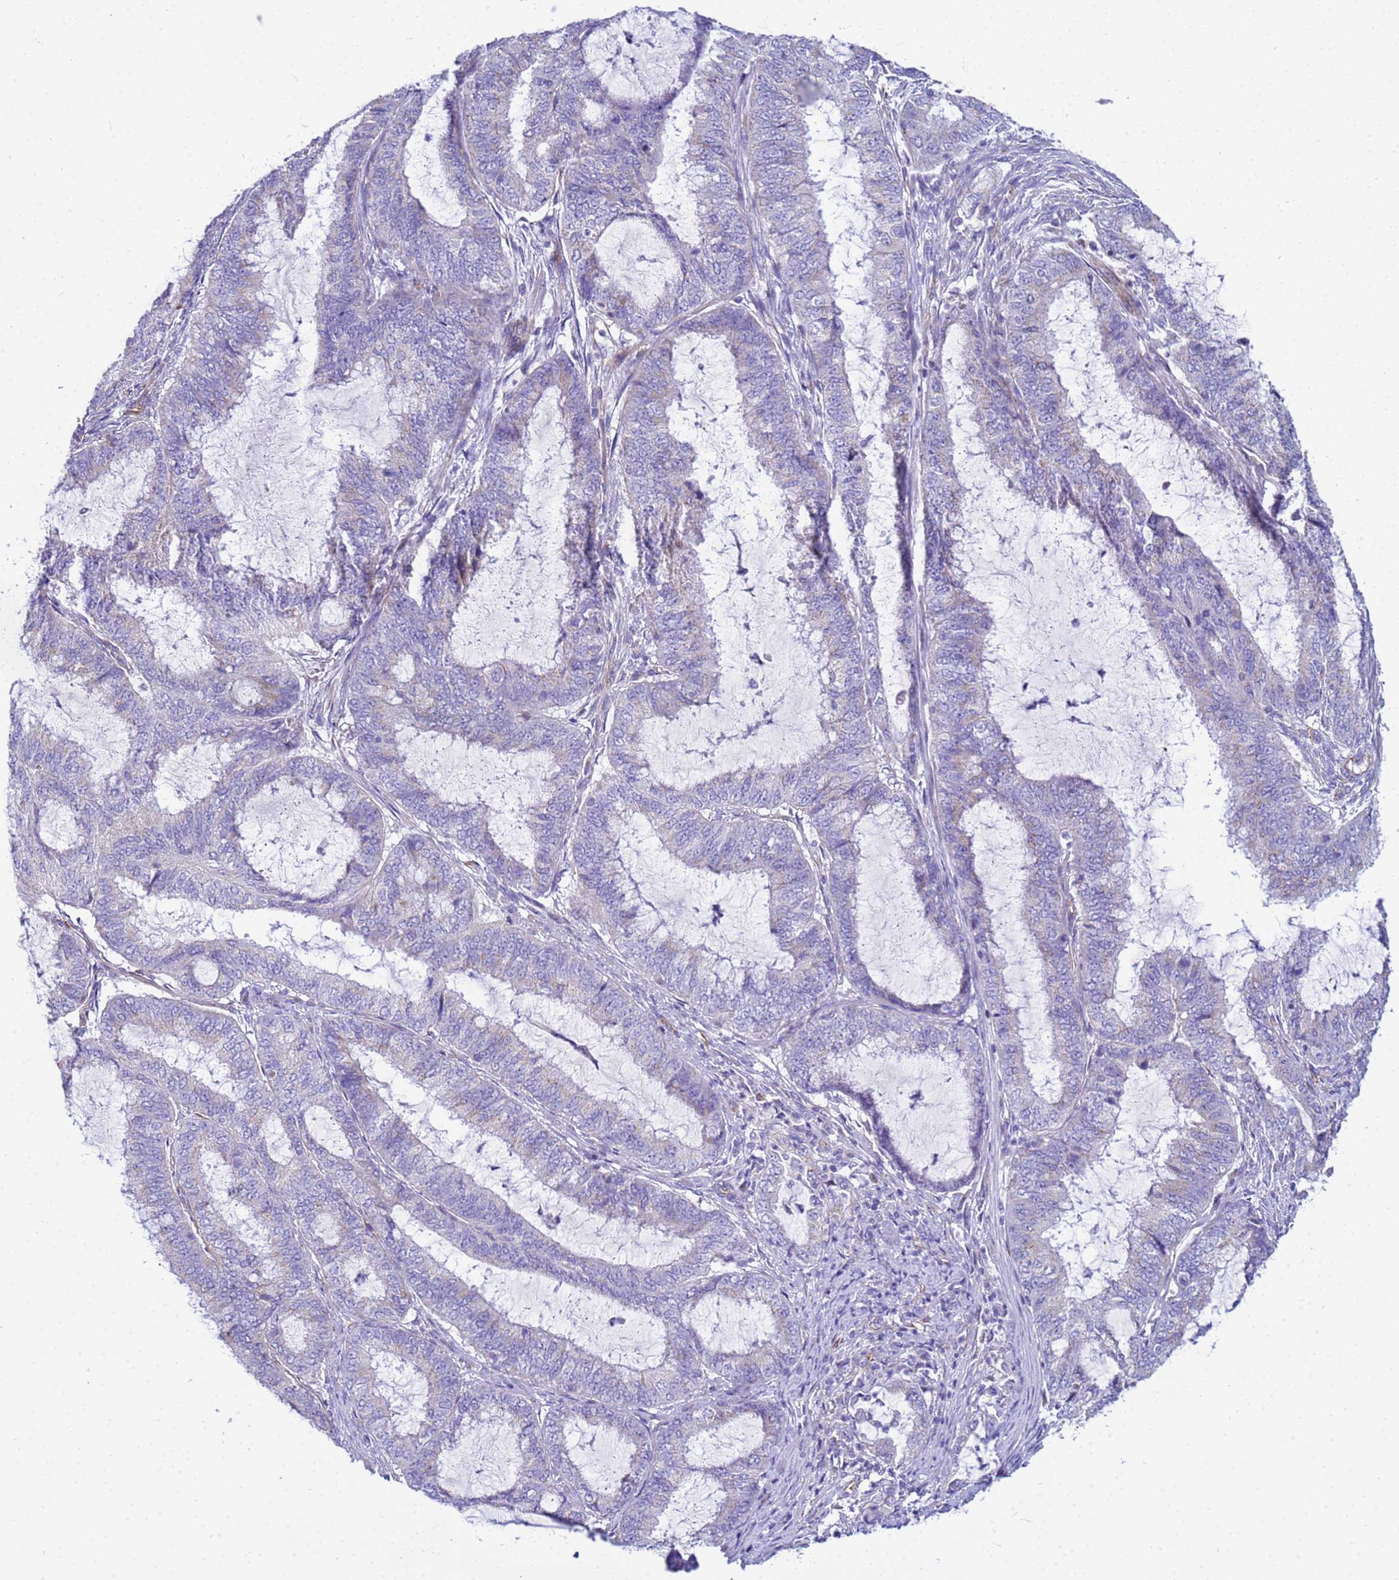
{"staining": {"intensity": "negative", "quantity": "none", "location": "none"}, "tissue": "endometrial cancer", "cell_type": "Tumor cells", "image_type": "cancer", "snomed": [{"axis": "morphology", "description": "Adenocarcinoma, NOS"}, {"axis": "topography", "description": "Endometrium"}], "caption": "Adenocarcinoma (endometrial) was stained to show a protein in brown. There is no significant expression in tumor cells. The staining is performed using DAB brown chromogen with nuclei counter-stained in using hematoxylin.", "gene": "UBXN2B", "patient": {"sex": "female", "age": 51}}